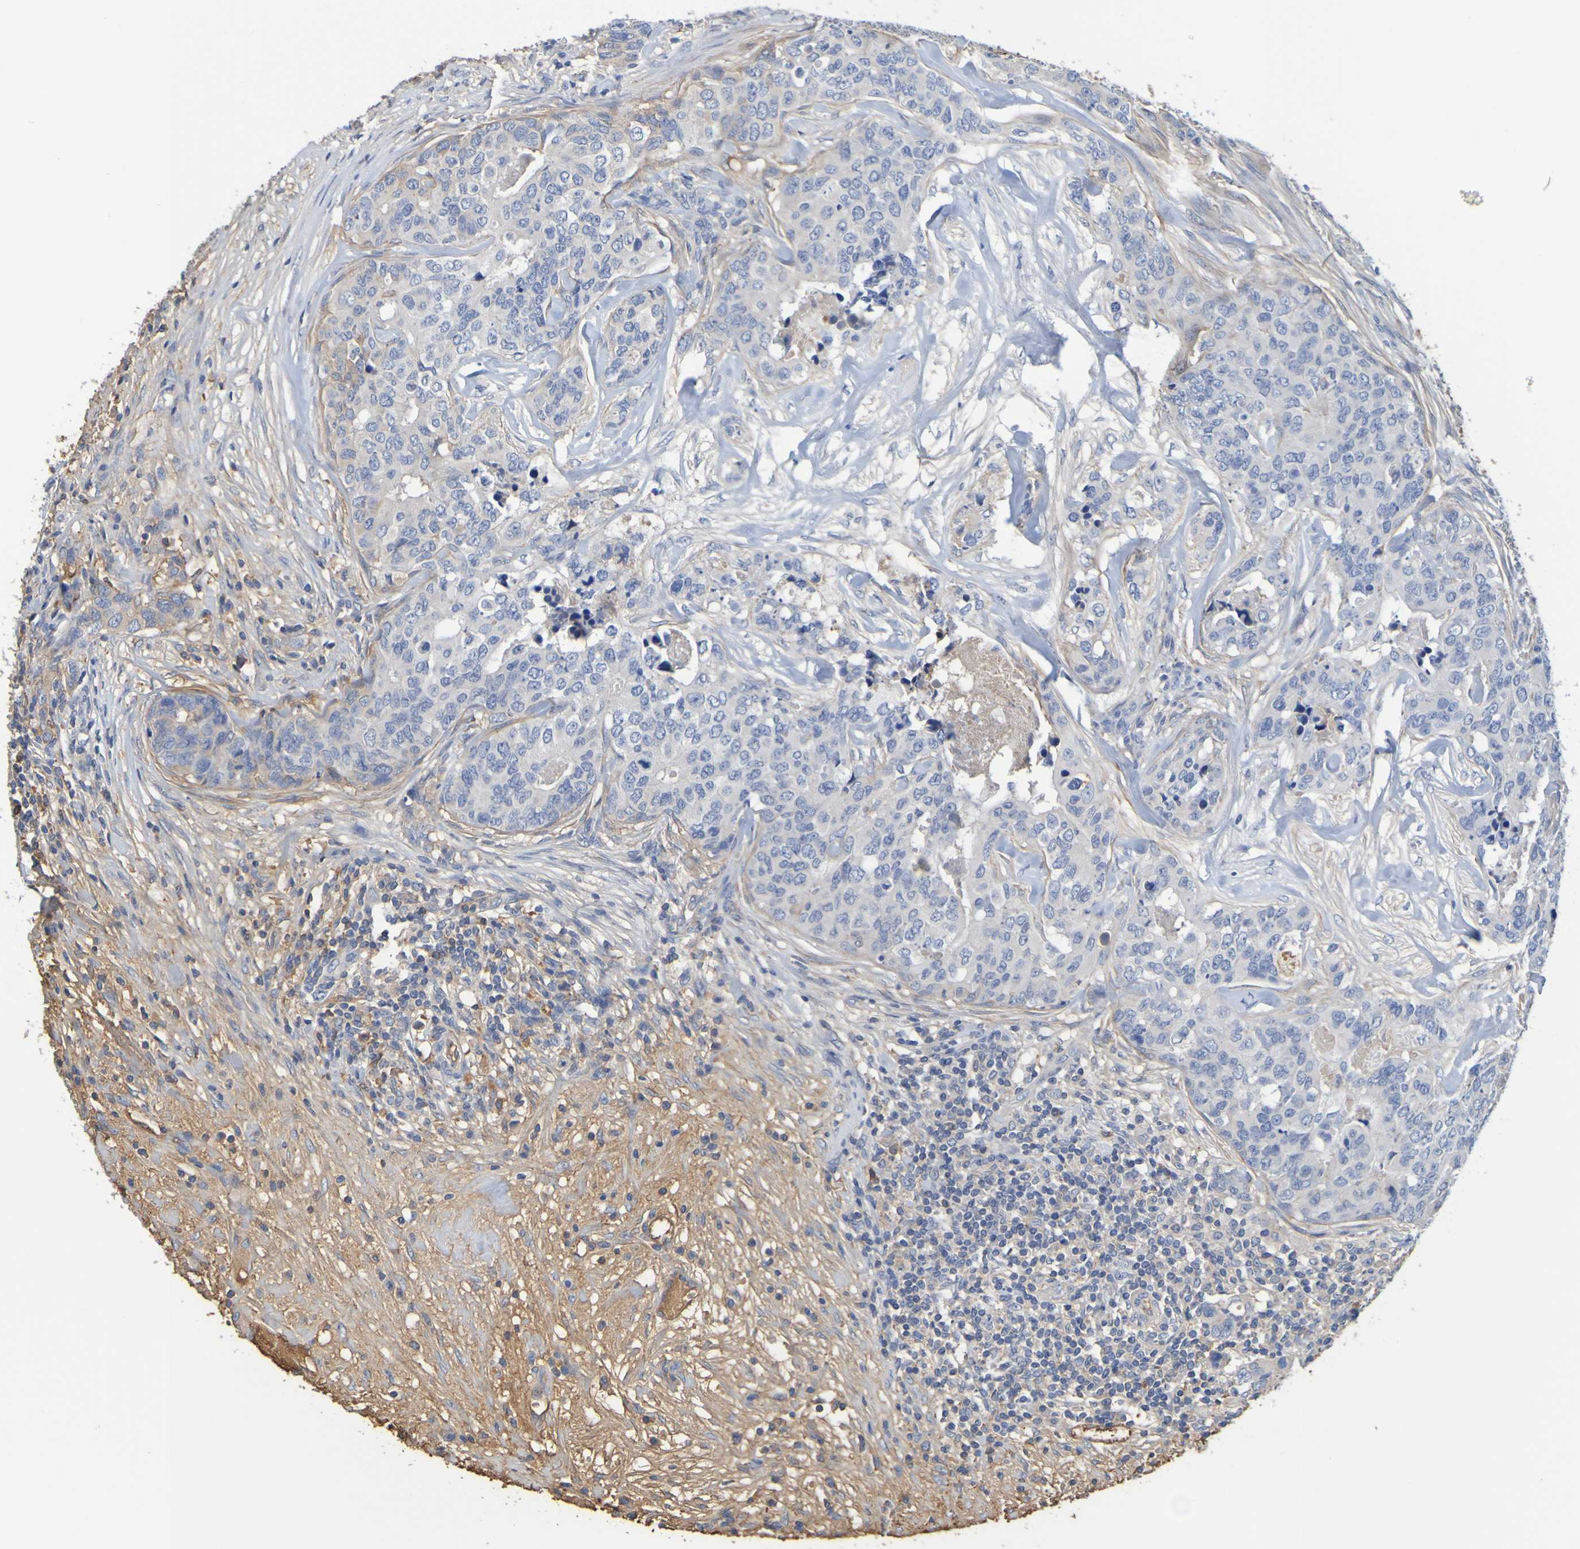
{"staining": {"intensity": "negative", "quantity": "none", "location": "none"}, "tissue": "breast cancer", "cell_type": "Tumor cells", "image_type": "cancer", "snomed": [{"axis": "morphology", "description": "Lobular carcinoma"}, {"axis": "topography", "description": "Breast"}], "caption": "Human breast cancer (lobular carcinoma) stained for a protein using immunohistochemistry reveals no staining in tumor cells.", "gene": "GAB3", "patient": {"sex": "female", "age": 59}}